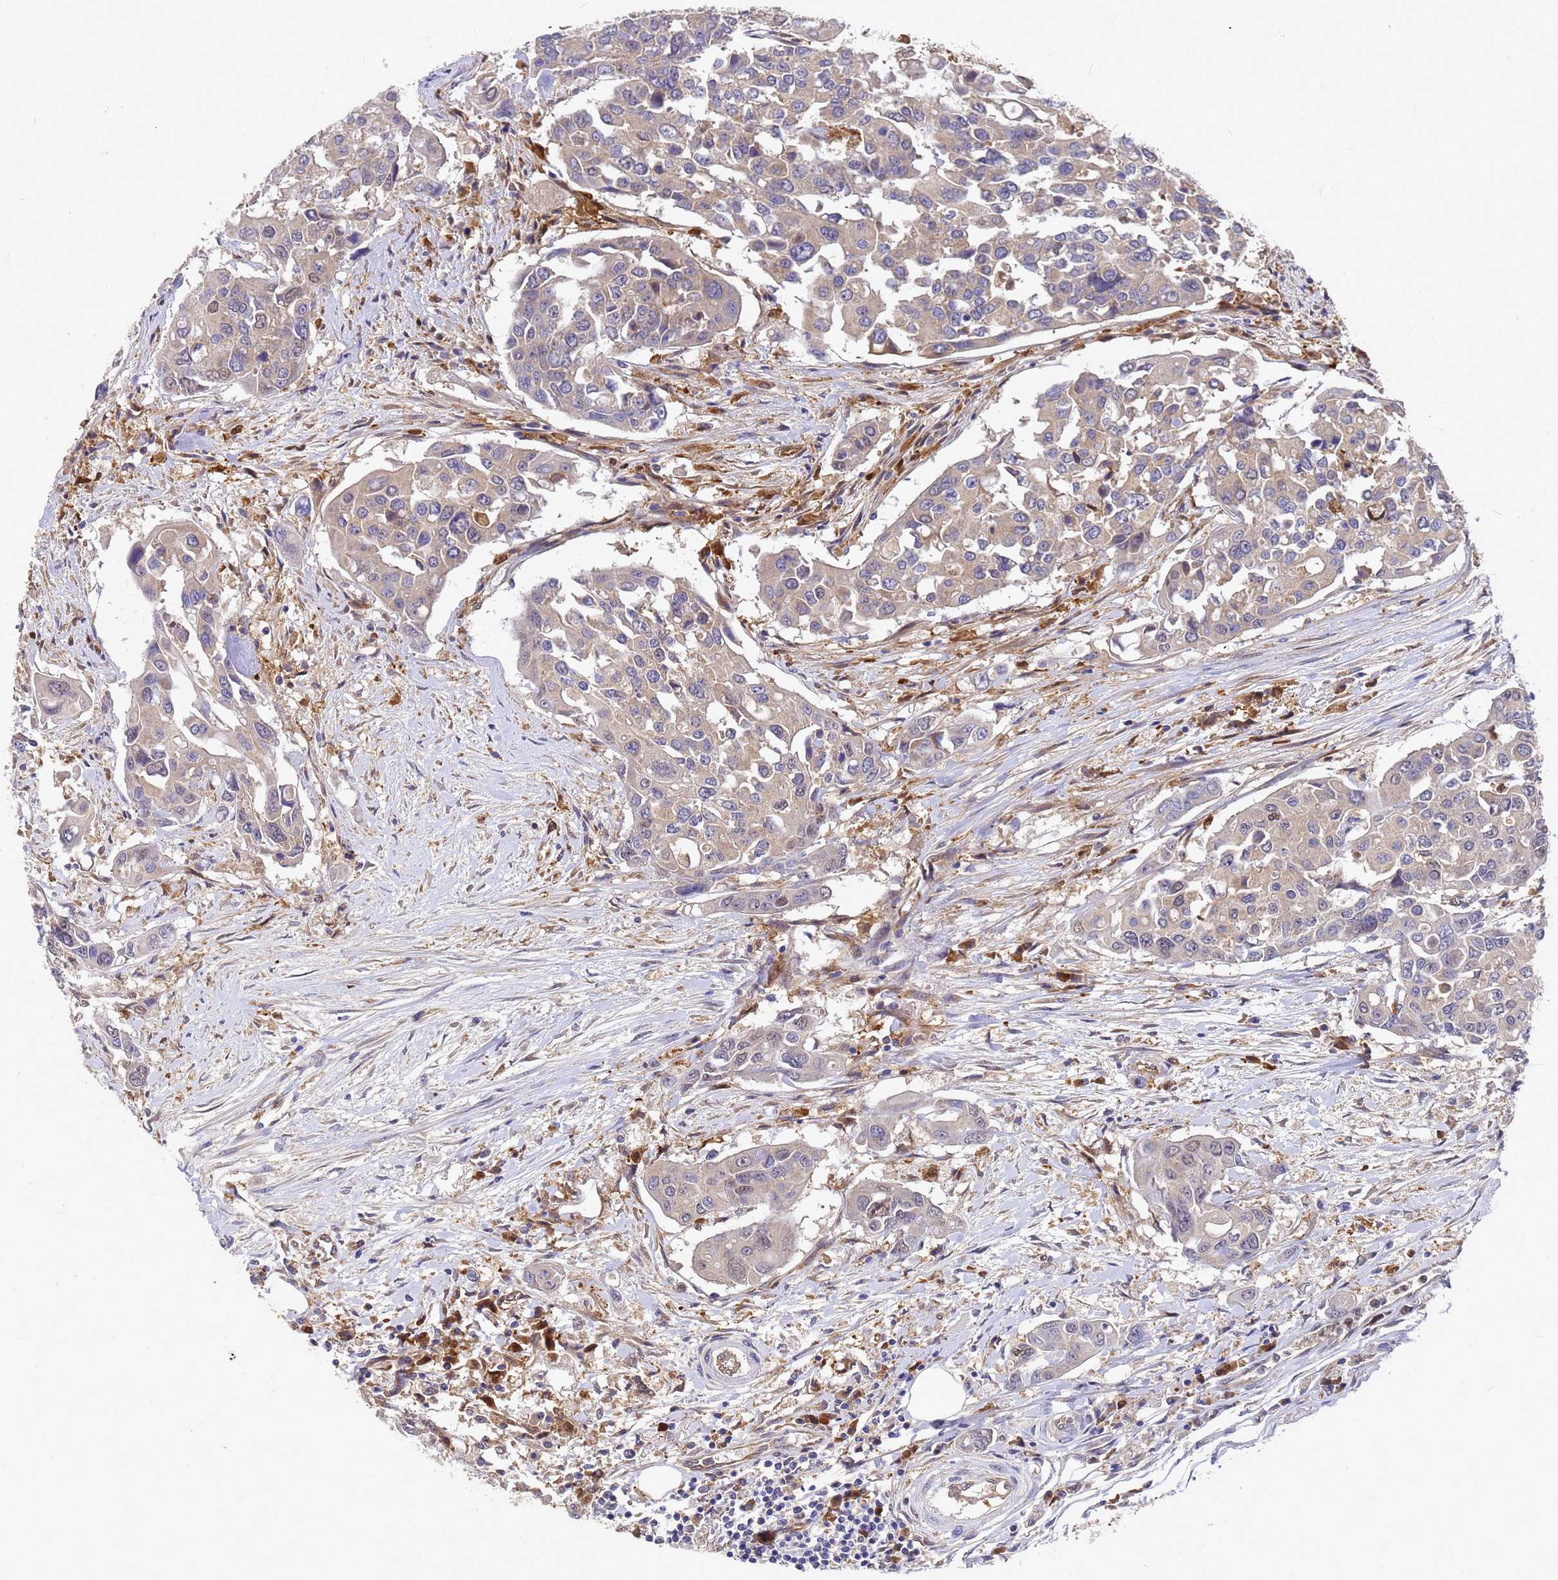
{"staining": {"intensity": "weak", "quantity": "<25%", "location": "cytoplasmic/membranous"}, "tissue": "colorectal cancer", "cell_type": "Tumor cells", "image_type": "cancer", "snomed": [{"axis": "morphology", "description": "Adenocarcinoma, NOS"}, {"axis": "topography", "description": "Colon"}], "caption": "Immunohistochemistry (IHC) micrograph of neoplastic tissue: colorectal cancer (adenocarcinoma) stained with DAB reveals no significant protein positivity in tumor cells.", "gene": "SLC35E2B", "patient": {"sex": "male", "age": 77}}